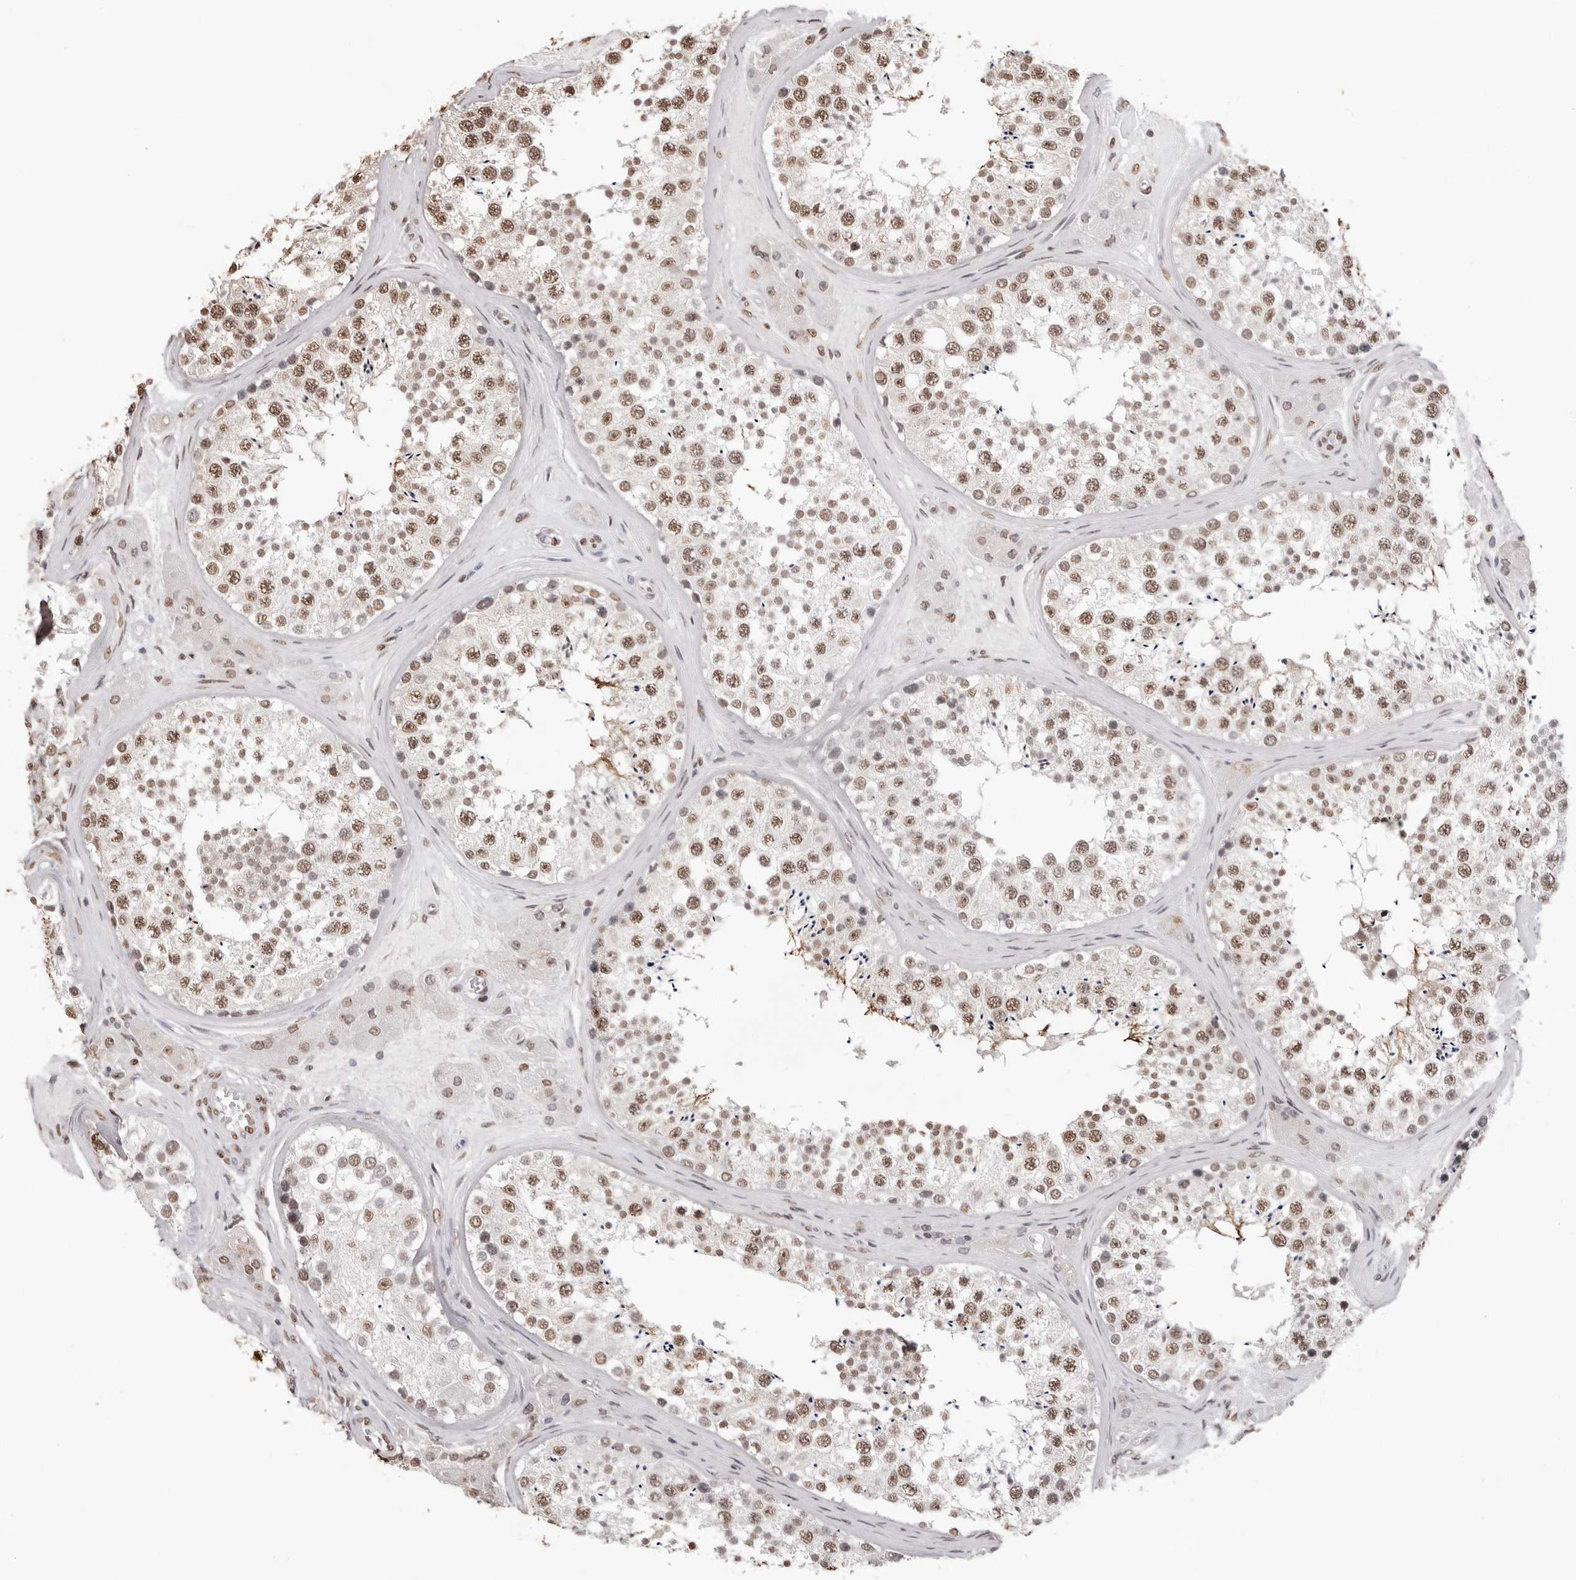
{"staining": {"intensity": "moderate", "quantity": ">75%", "location": "nuclear"}, "tissue": "testis", "cell_type": "Cells in seminiferous ducts", "image_type": "normal", "snomed": [{"axis": "morphology", "description": "Normal tissue, NOS"}, {"axis": "topography", "description": "Testis"}], "caption": "A medium amount of moderate nuclear staining is appreciated in about >75% of cells in seminiferous ducts in normal testis.", "gene": "OLIG3", "patient": {"sex": "male", "age": 46}}